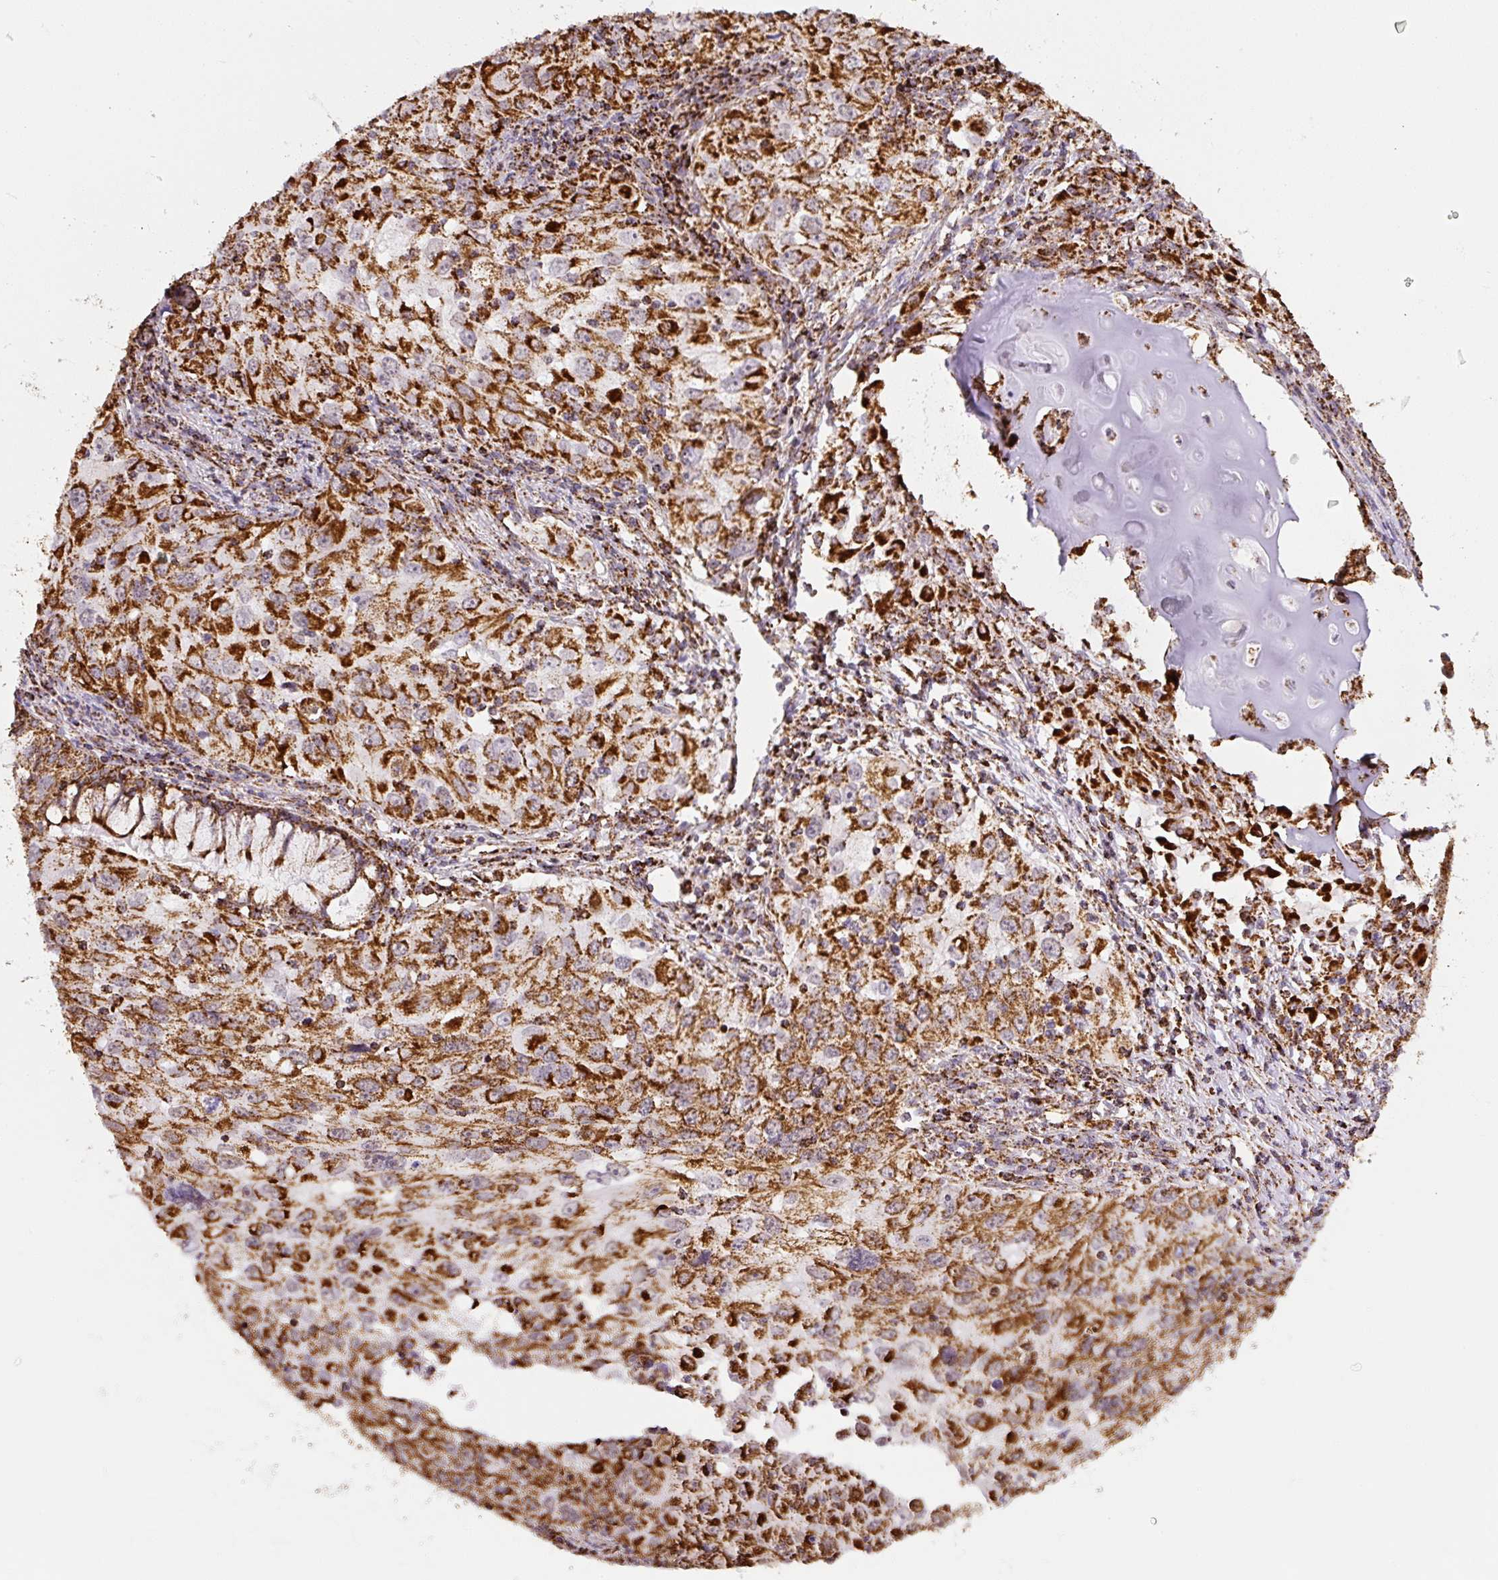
{"staining": {"intensity": "strong", "quantity": ">75%", "location": "cytoplasmic/membranous"}, "tissue": "lung cancer", "cell_type": "Tumor cells", "image_type": "cancer", "snomed": [{"axis": "morphology", "description": "Adenocarcinoma, NOS"}, {"axis": "morphology", "description": "Adenocarcinoma, metastatic, NOS"}, {"axis": "topography", "description": "Lymph node"}, {"axis": "topography", "description": "Lung"}], "caption": "This image reveals lung adenocarcinoma stained with immunohistochemistry to label a protein in brown. The cytoplasmic/membranous of tumor cells show strong positivity for the protein. Nuclei are counter-stained blue.", "gene": "ATP5F1A", "patient": {"sex": "female", "age": 42}}